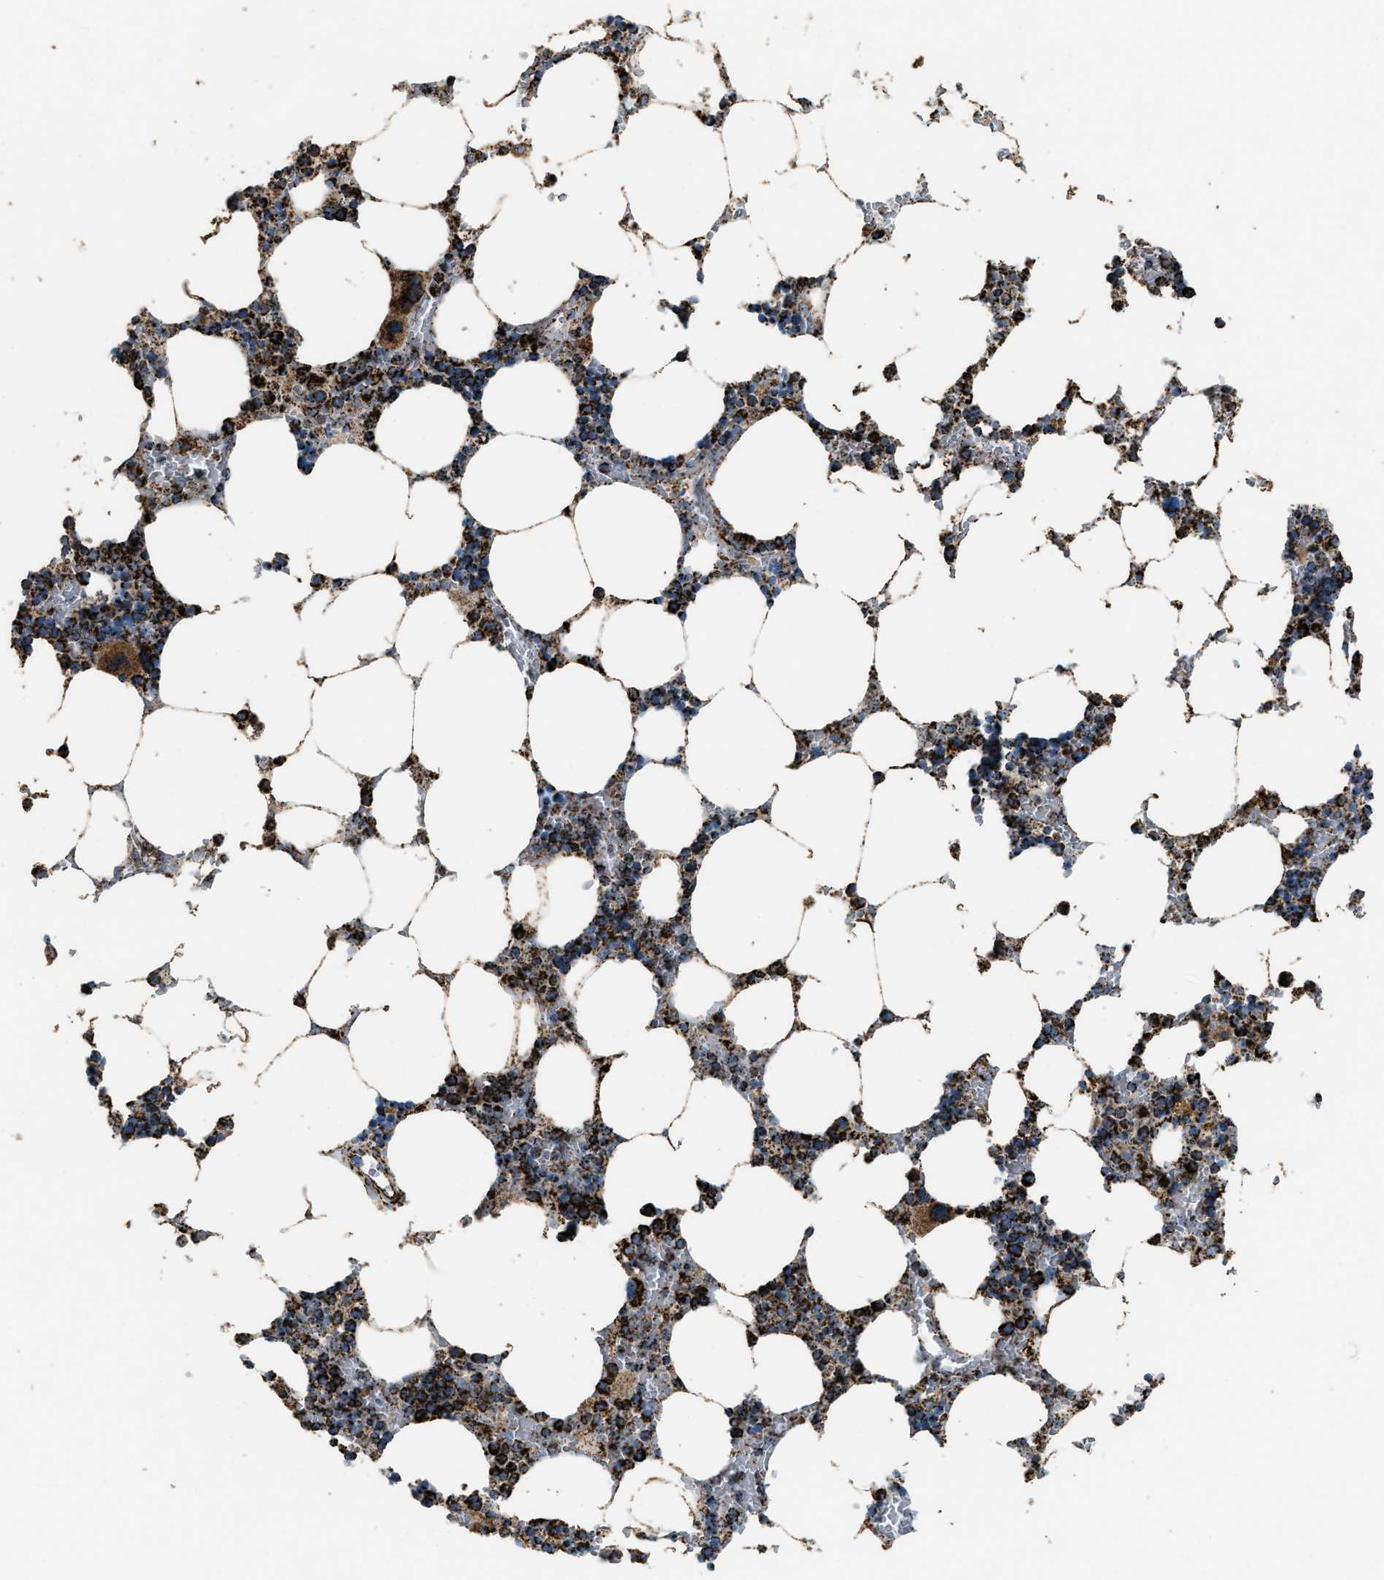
{"staining": {"intensity": "strong", "quantity": "25%-75%", "location": "cytoplasmic/membranous"}, "tissue": "bone marrow", "cell_type": "Hematopoietic cells", "image_type": "normal", "snomed": [{"axis": "morphology", "description": "Normal tissue, NOS"}, {"axis": "topography", "description": "Bone marrow"}], "caption": "Immunohistochemistry (IHC) of benign bone marrow reveals high levels of strong cytoplasmic/membranous positivity in approximately 25%-75% of hematopoietic cells. (DAB (3,3'-diaminobenzidine) IHC with brightfield microscopy, high magnification).", "gene": "MDH2", "patient": {"sex": "male", "age": 70}}